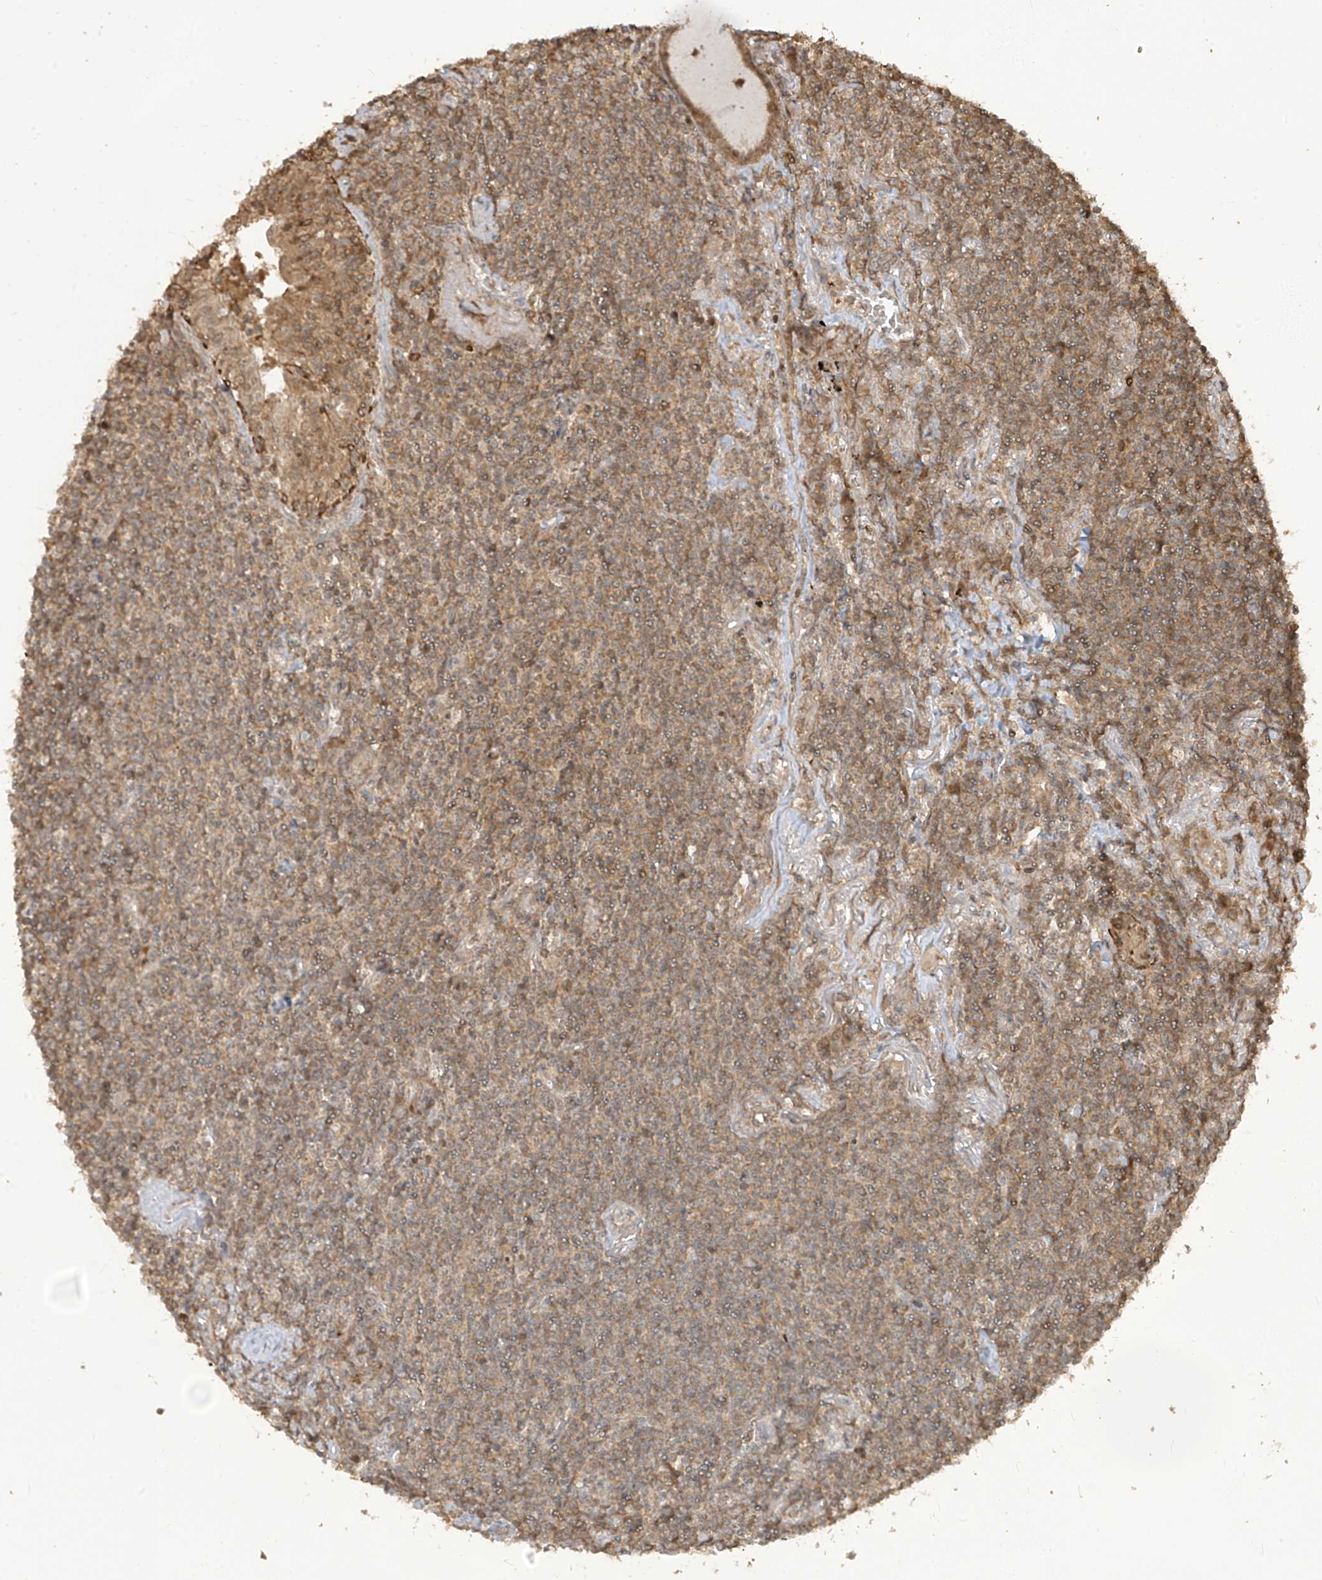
{"staining": {"intensity": "moderate", "quantity": ">75%", "location": "cytoplasmic/membranous,nuclear"}, "tissue": "lymphoma", "cell_type": "Tumor cells", "image_type": "cancer", "snomed": [{"axis": "morphology", "description": "Malignant lymphoma, non-Hodgkin's type, Low grade"}, {"axis": "topography", "description": "Lung"}], "caption": "Immunohistochemistry photomicrograph of human lymphoma stained for a protein (brown), which shows medium levels of moderate cytoplasmic/membranous and nuclear positivity in approximately >75% of tumor cells.", "gene": "CARF", "patient": {"sex": "female", "age": 71}}